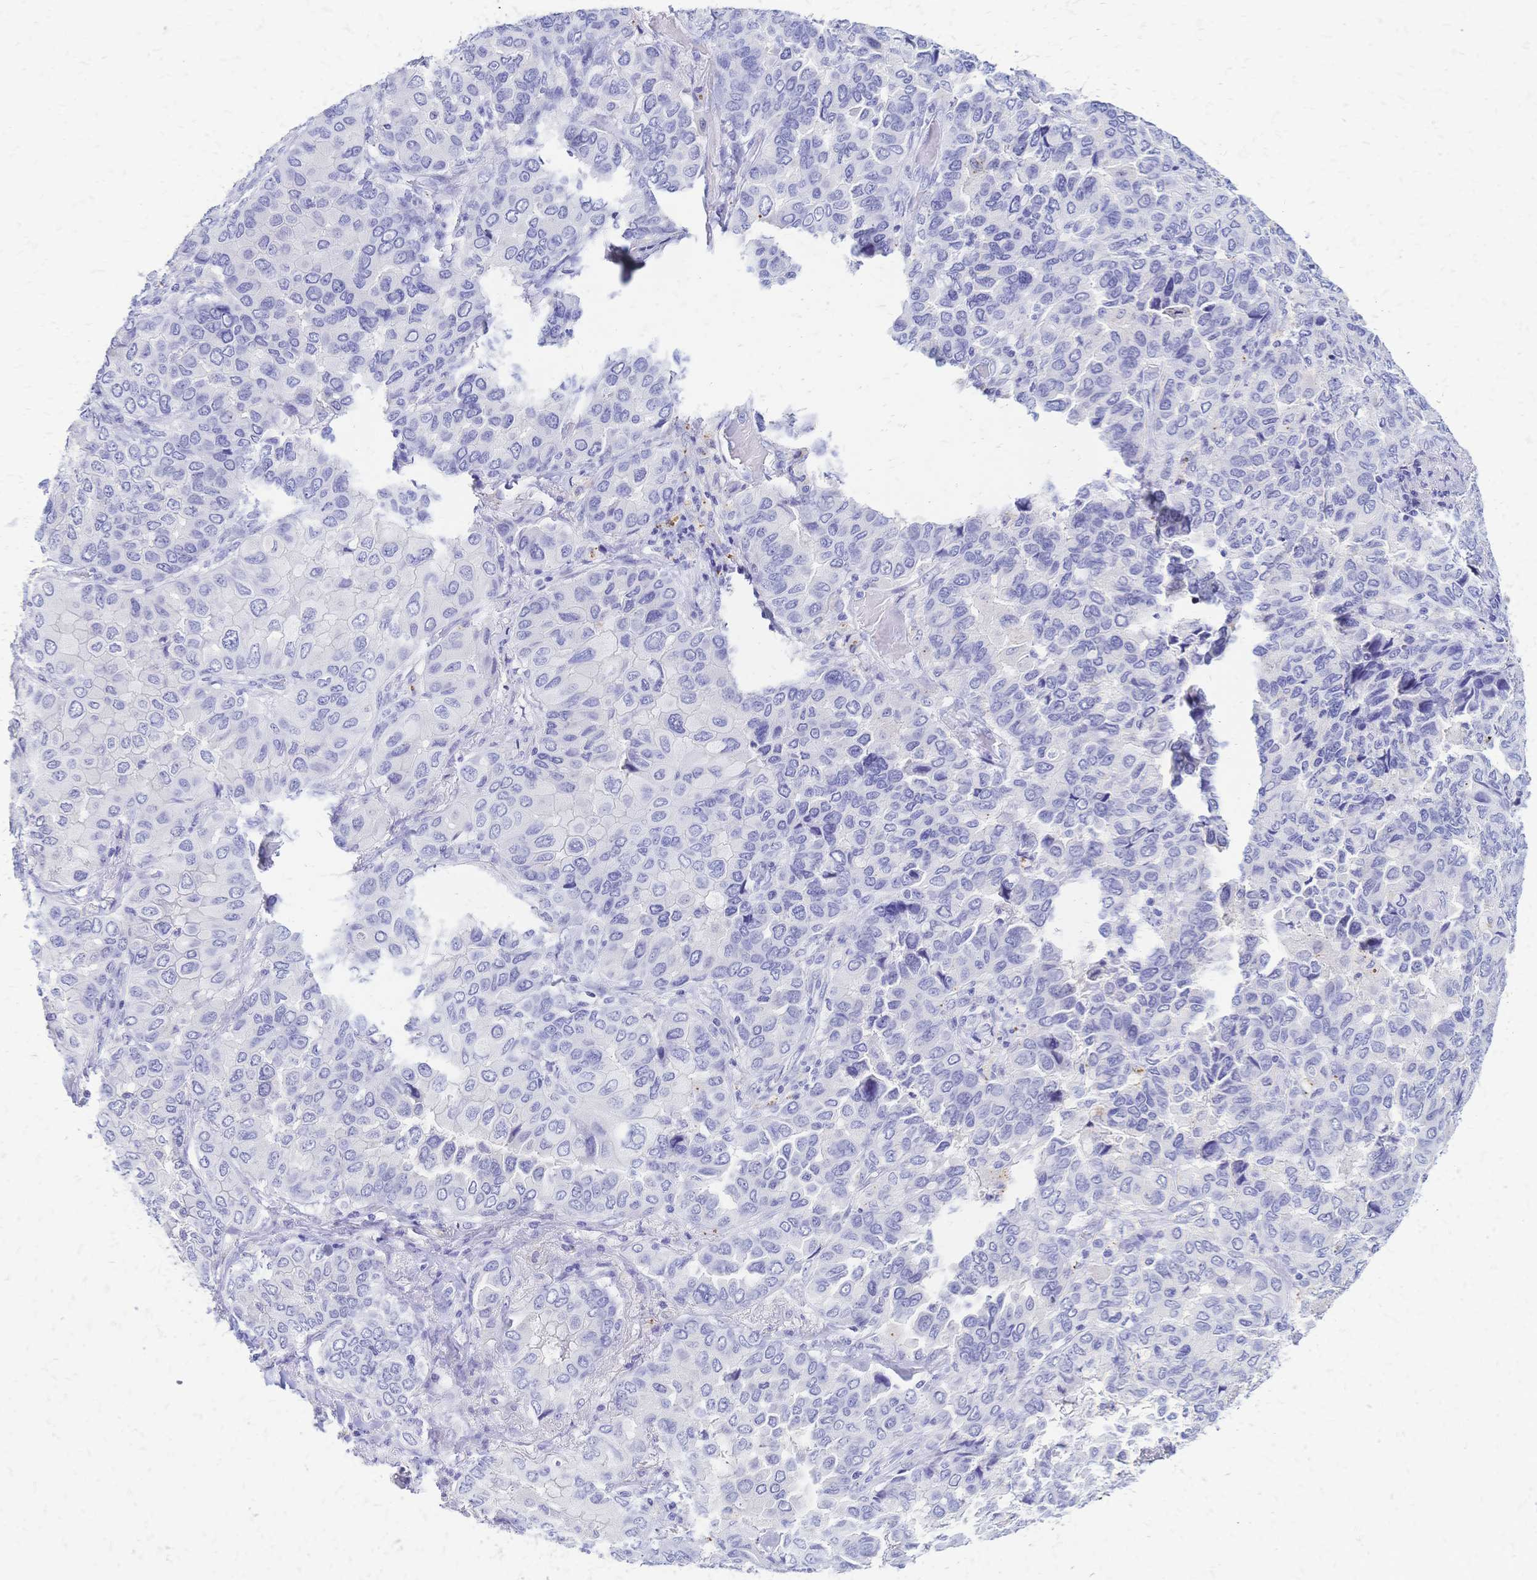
{"staining": {"intensity": "negative", "quantity": "none", "location": "none"}, "tissue": "lung cancer", "cell_type": "Tumor cells", "image_type": "cancer", "snomed": [{"axis": "morphology", "description": "Aneuploidy"}, {"axis": "morphology", "description": "Adenocarcinoma, NOS"}, {"axis": "morphology", "description": "Adenocarcinoma, metastatic, NOS"}, {"axis": "topography", "description": "Lymph node"}, {"axis": "topography", "description": "Lung"}], "caption": "Lung adenocarcinoma was stained to show a protein in brown. There is no significant positivity in tumor cells. (DAB IHC with hematoxylin counter stain).", "gene": "FA2H", "patient": {"sex": "female", "age": 48}}